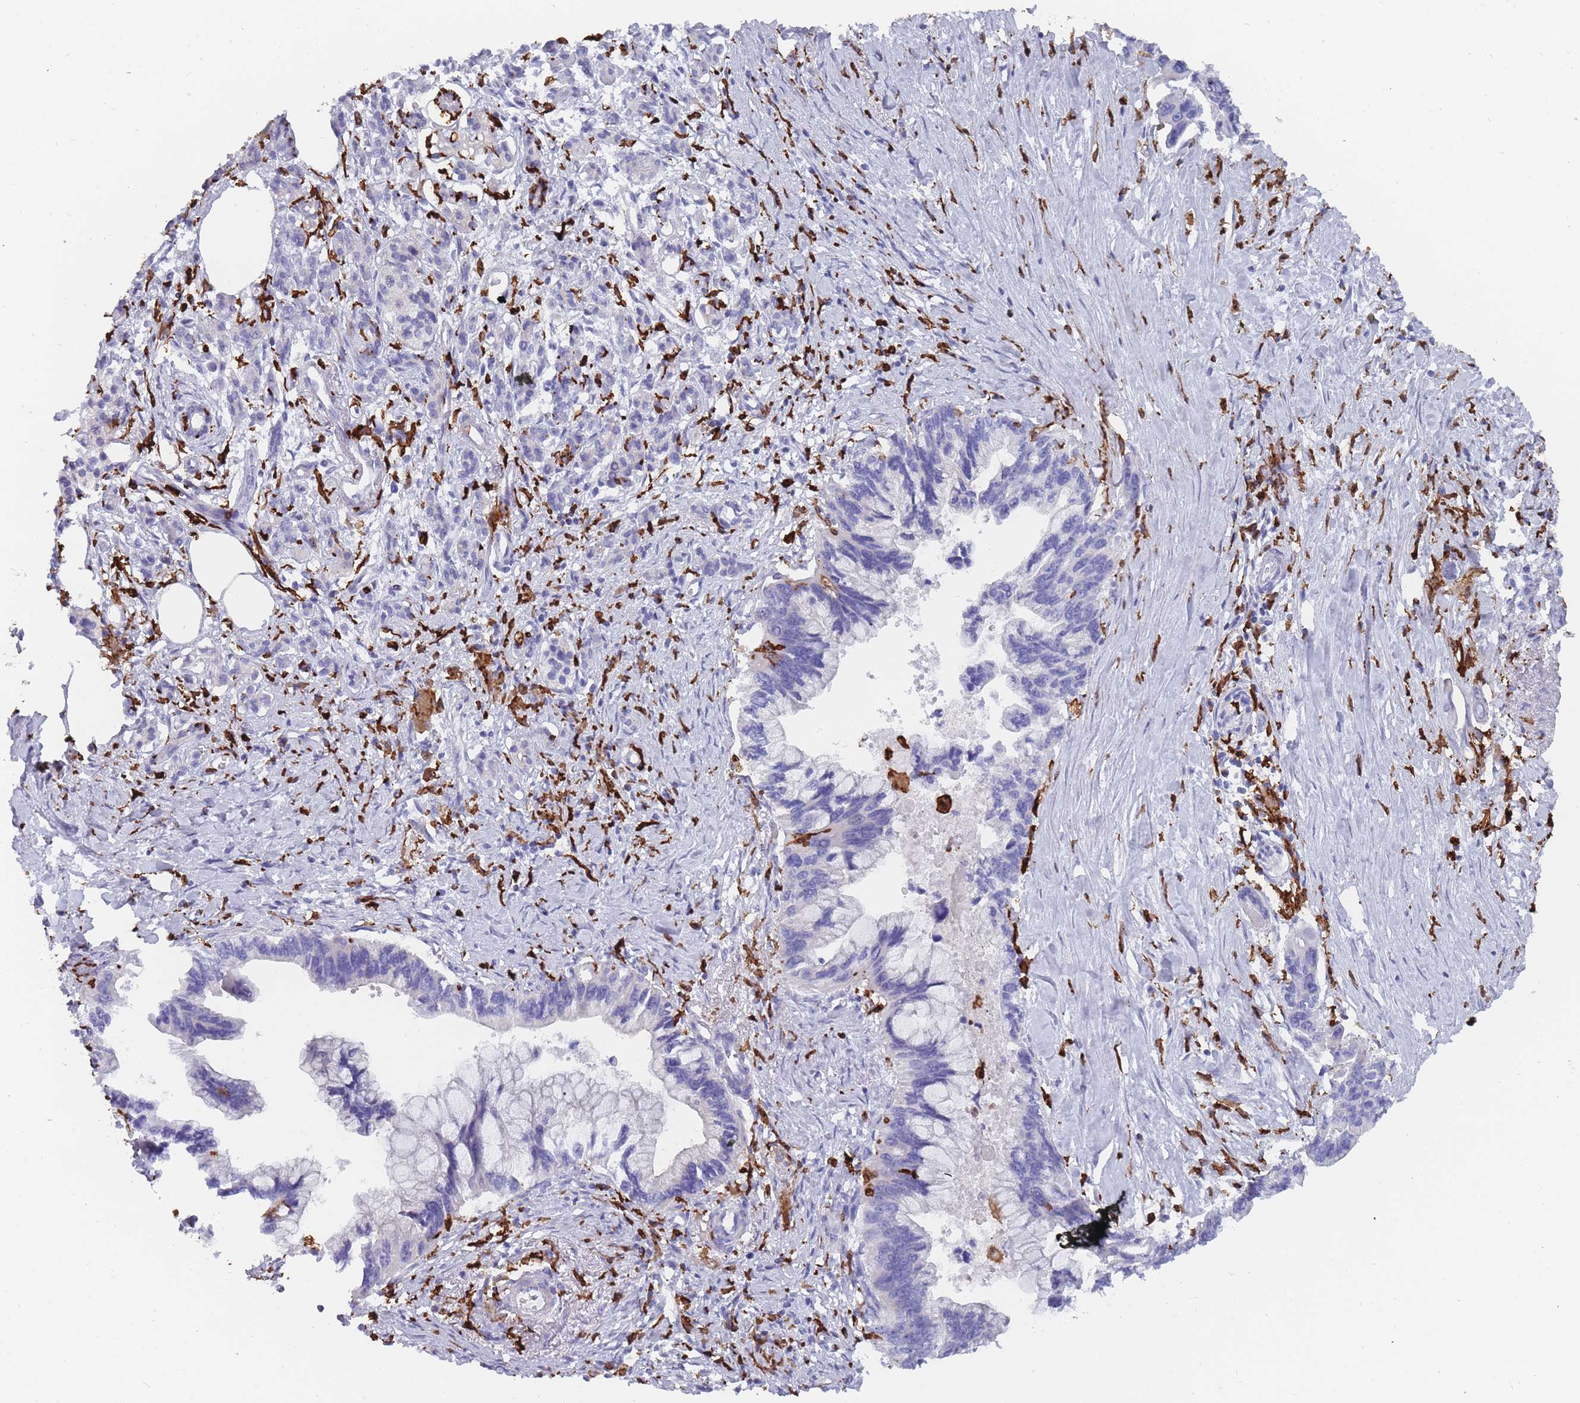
{"staining": {"intensity": "negative", "quantity": "none", "location": "none"}, "tissue": "pancreatic cancer", "cell_type": "Tumor cells", "image_type": "cancer", "snomed": [{"axis": "morphology", "description": "Adenocarcinoma, NOS"}, {"axis": "topography", "description": "Pancreas"}], "caption": "This is a micrograph of IHC staining of pancreatic cancer, which shows no expression in tumor cells. (DAB immunohistochemistry, high magnification).", "gene": "AIF1", "patient": {"sex": "female", "age": 83}}